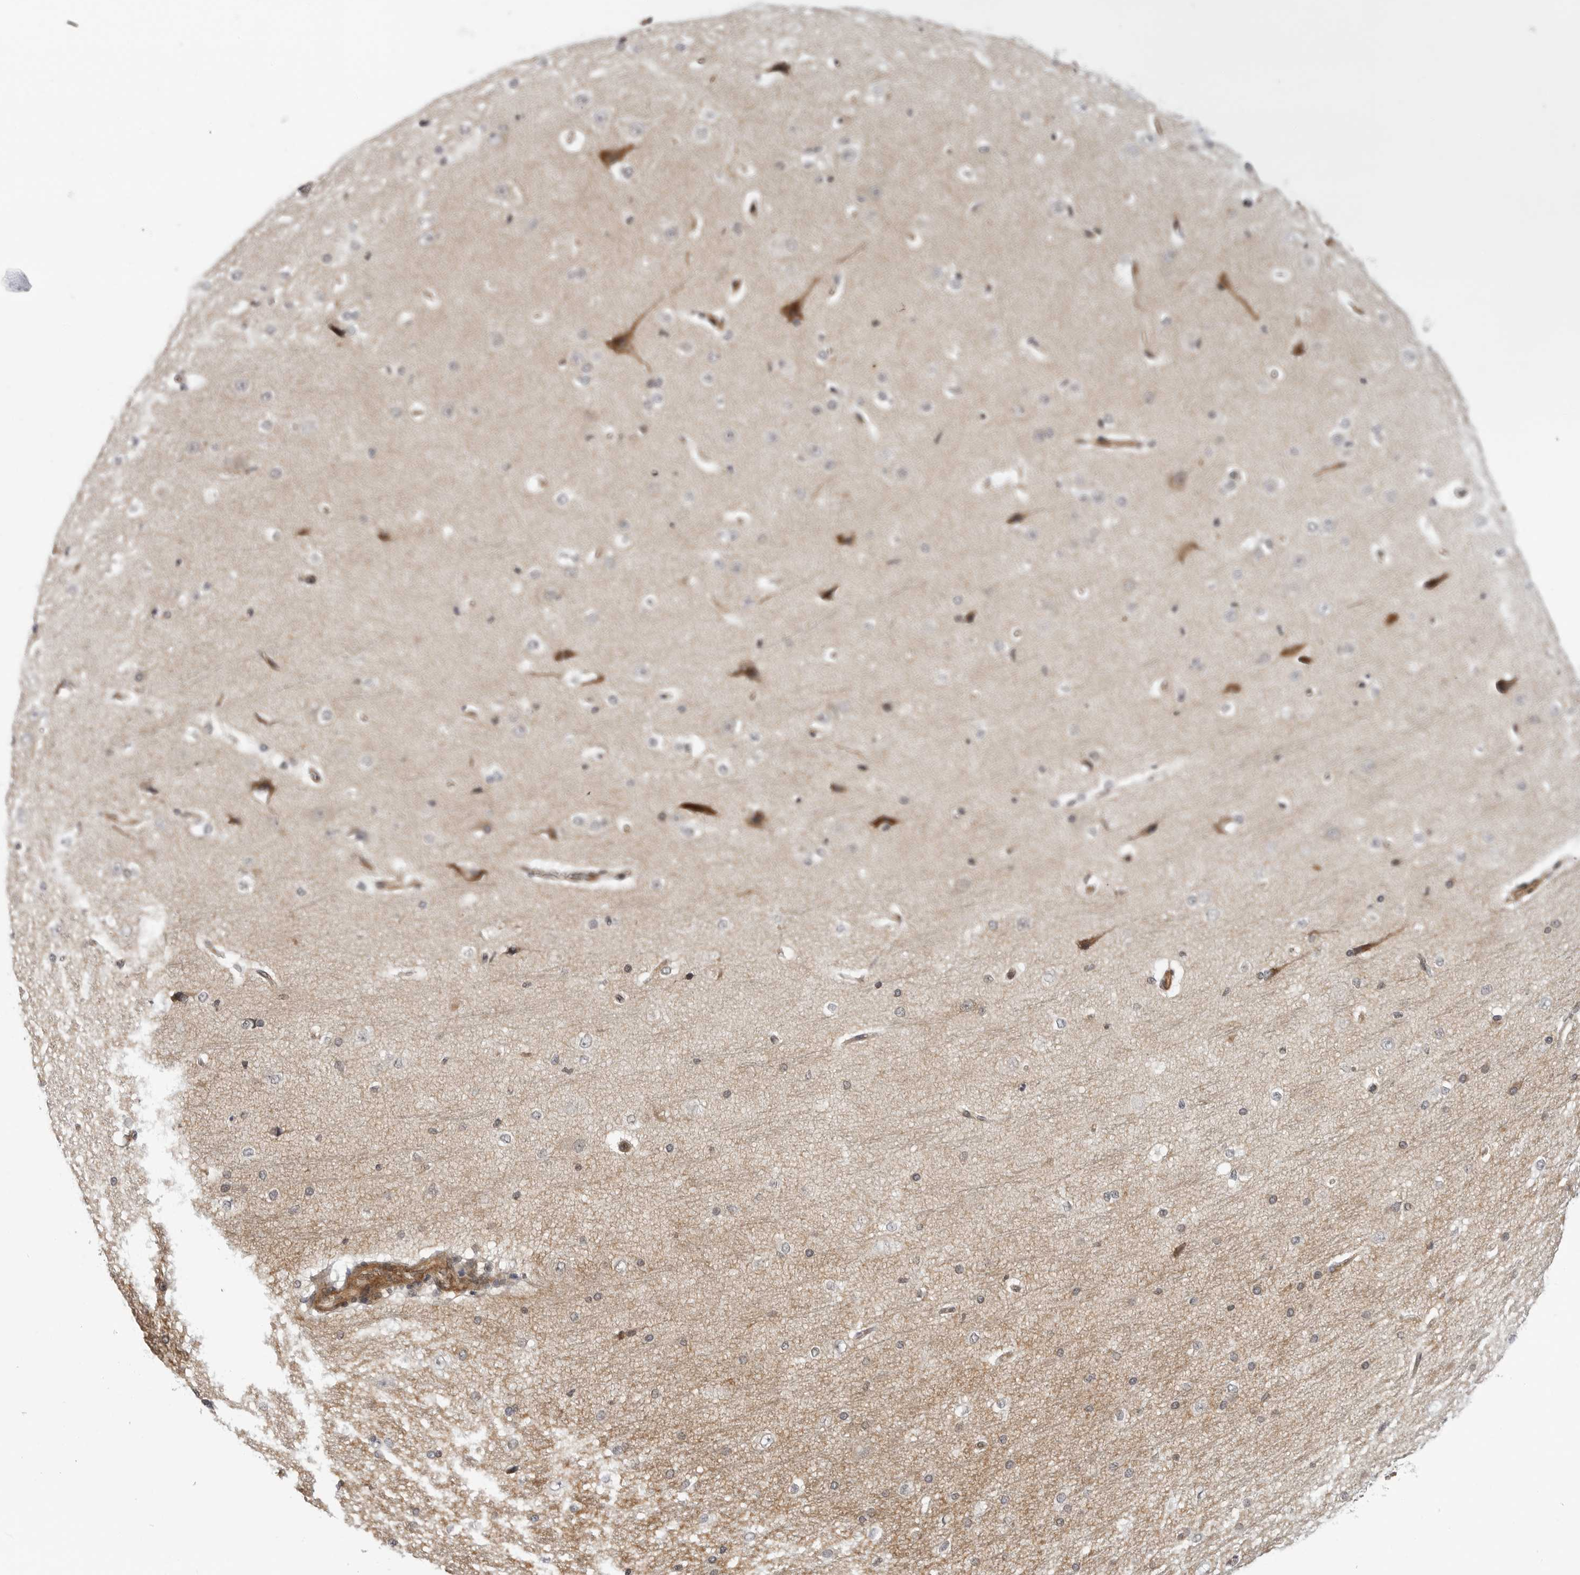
{"staining": {"intensity": "negative", "quantity": "none", "location": "none"}, "tissue": "cerebral cortex", "cell_type": "Endothelial cells", "image_type": "normal", "snomed": [{"axis": "morphology", "description": "Normal tissue, NOS"}, {"axis": "morphology", "description": "Developmental malformation"}, {"axis": "topography", "description": "Cerebral cortex"}], "caption": "Immunohistochemistry (IHC) of unremarkable human cerebral cortex exhibits no positivity in endothelial cells. (Brightfield microscopy of DAB IHC at high magnification).", "gene": "ADAMTS5", "patient": {"sex": "female", "age": 30}}